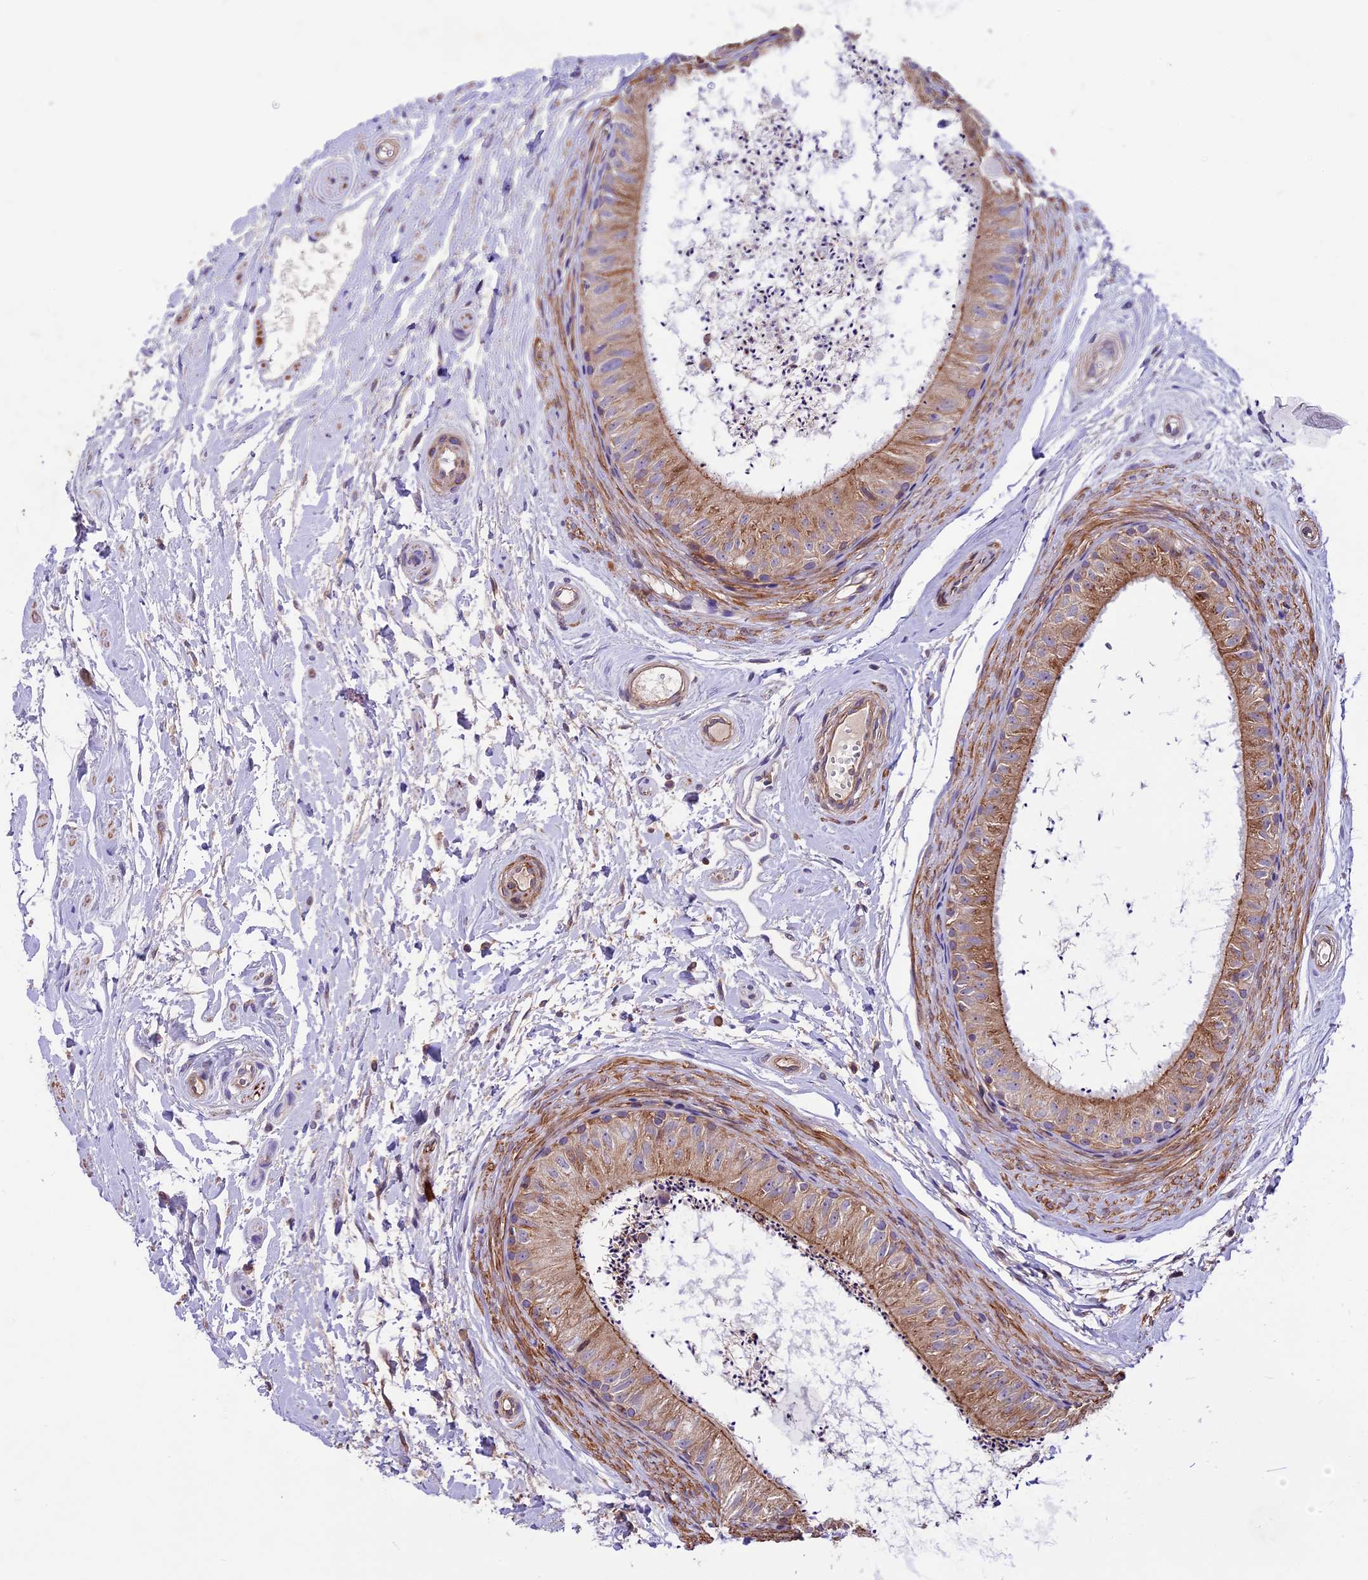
{"staining": {"intensity": "moderate", "quantity": ">75%", "location": "cytoplasmic/membranous"}, "tissue": "epididymis", "cell_type": "Glandular cells", "image_type": "normal", "snomed": [{"axis": "morphology", "description": "Normal tissue, NOS"}, {"axis": "topography", "description": "Epididymis"}], "caption": "An IHC histopathology image of unremarkable tissue is shown. Protein staining in brown highlights moderate cytoplasmic/membranous positivity in epididymis within glandular cells. The staining is performed using DAB brown chromogen to label protein expression. The nuclei are counter-stained blue using hematoxylin.", "gene": "ANO3", "patient": {"sex": "male", "age": 56}}